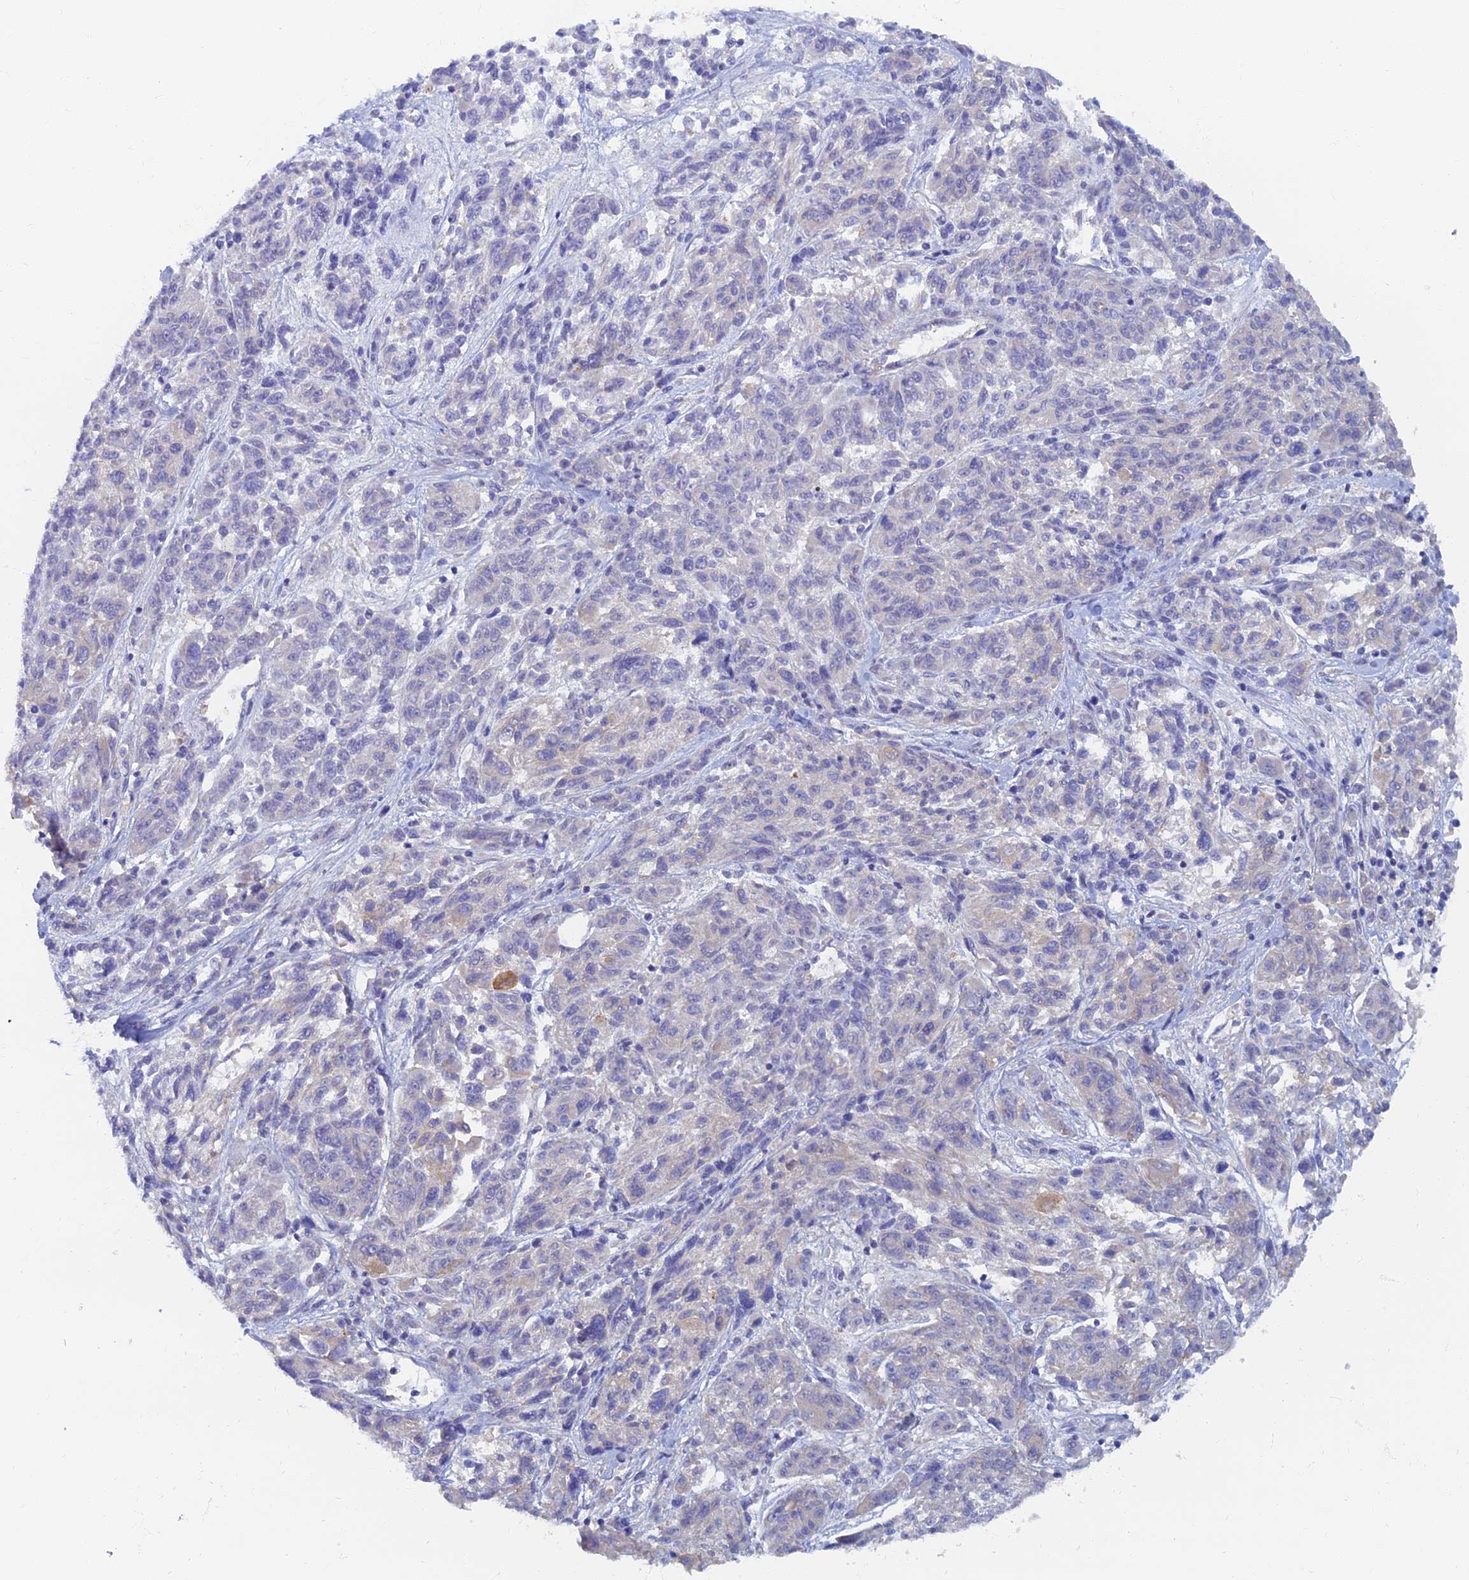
{"staining": {"intensity": "negative", "quantity": "none", "location": "none"}, "tissue": "melanoma", "cell_type": "Tumor cells", "image_type": "cancer", "snomed": [{"axis": "morphology", "description": "Malignant melanoma, NOS"}, {"axis": "topography", "description": "Skin"}], "caption": "Protein analysis of malignant melanoma reveals no significant expression in tumor cells.", "gene": "TMEM44", "patient": {"sex": "male", "age": 53}}